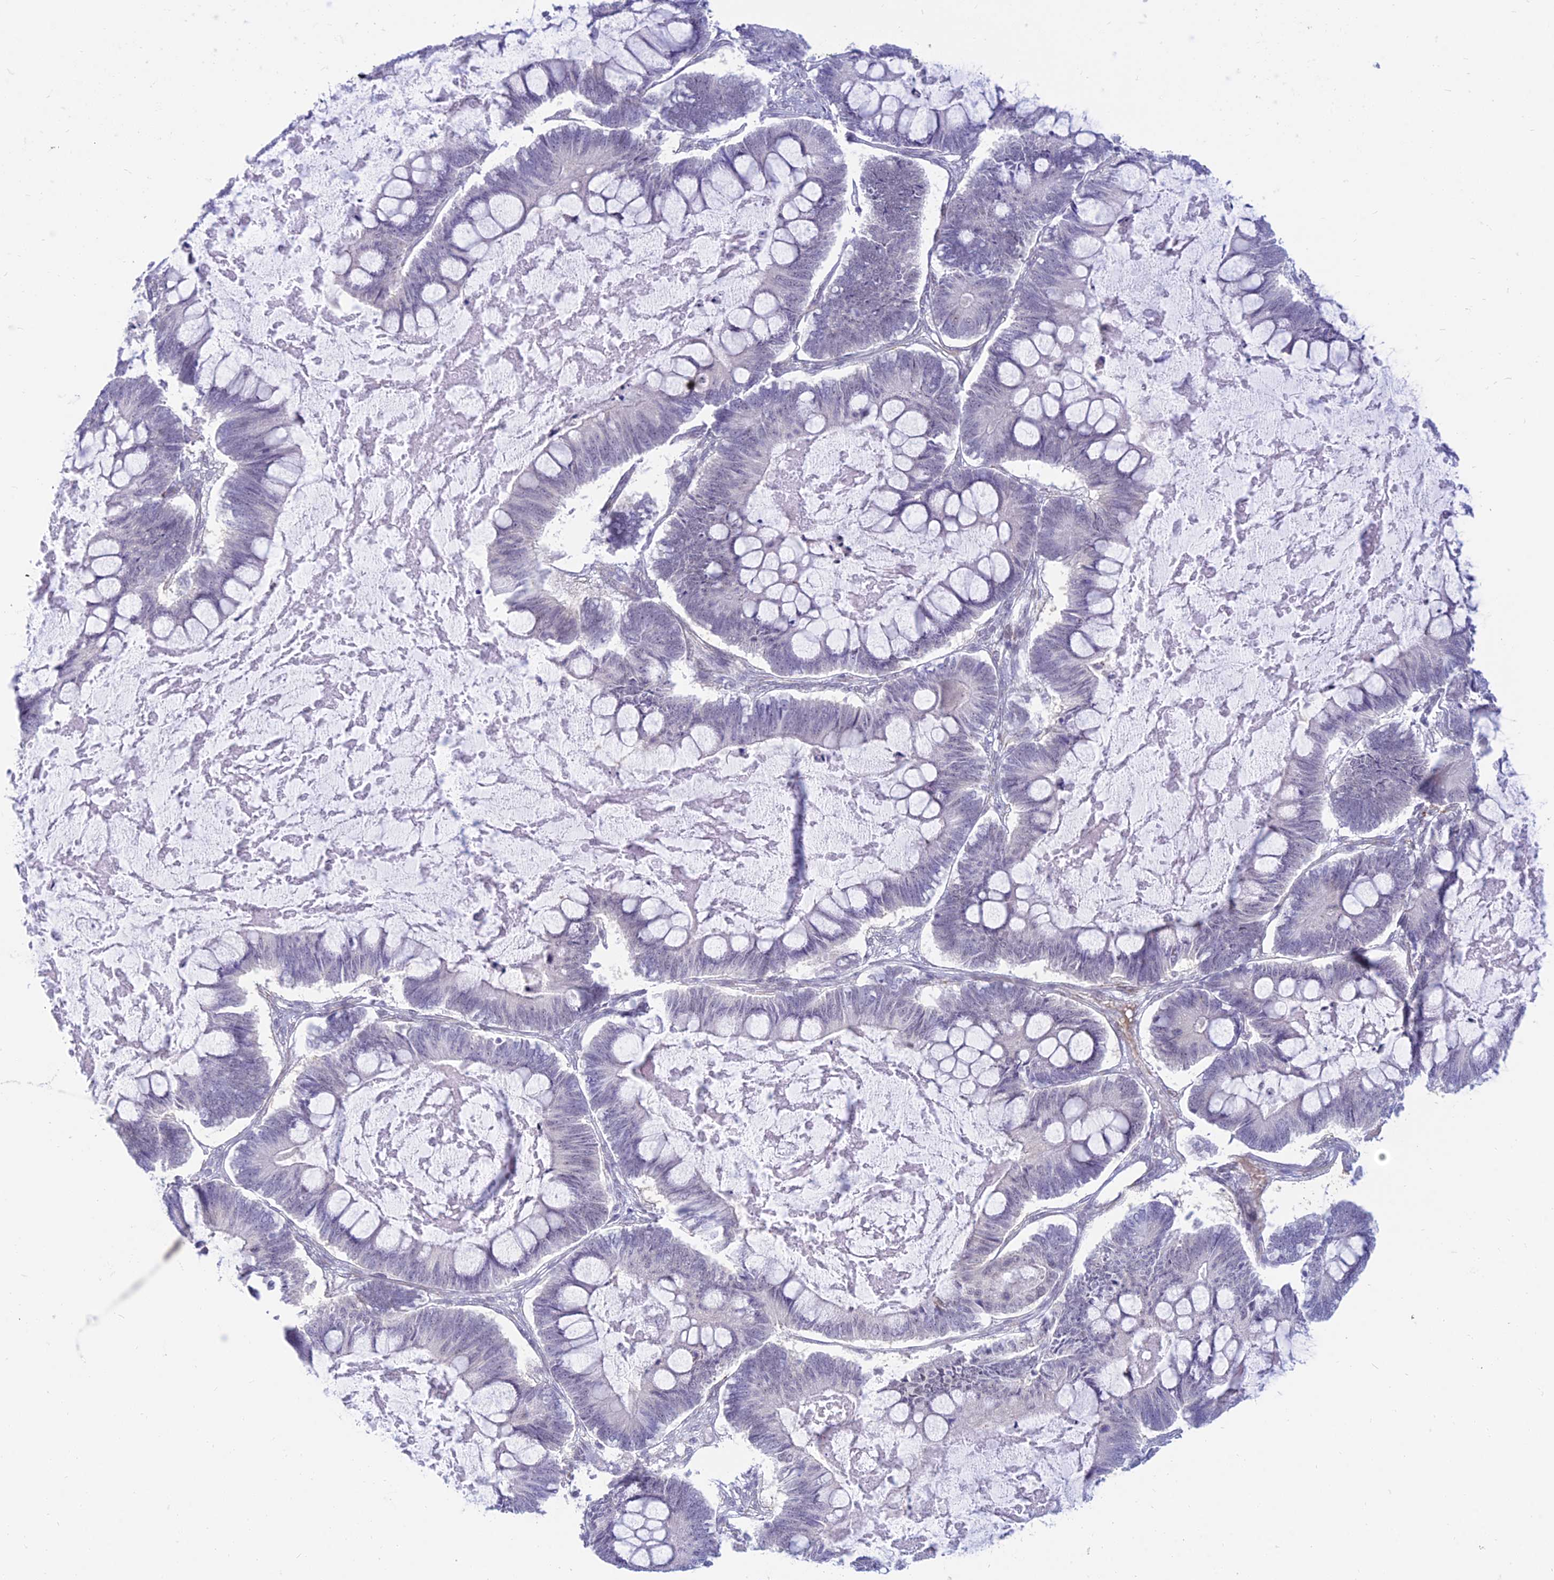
{"staining": {"intensity": "negative", "quantity": "none", "location": "none"}, "tissue": "ovarian cancer", "cell_type": "Tumor cells", "image_type": "cancer", "snomed": [{"axis": "morphology", "description": "Cystadenocarcinoma, mucinous, NOS"}, {"axis": "topography", "description": "Ovary"}], "caption": "Tumor cells are negative for brown protein staining in ovarian cancer (mucinous cystadenocarcinoma).", "gene": "SAPCD2", "patient": {"sex": "female", "age": 61}}